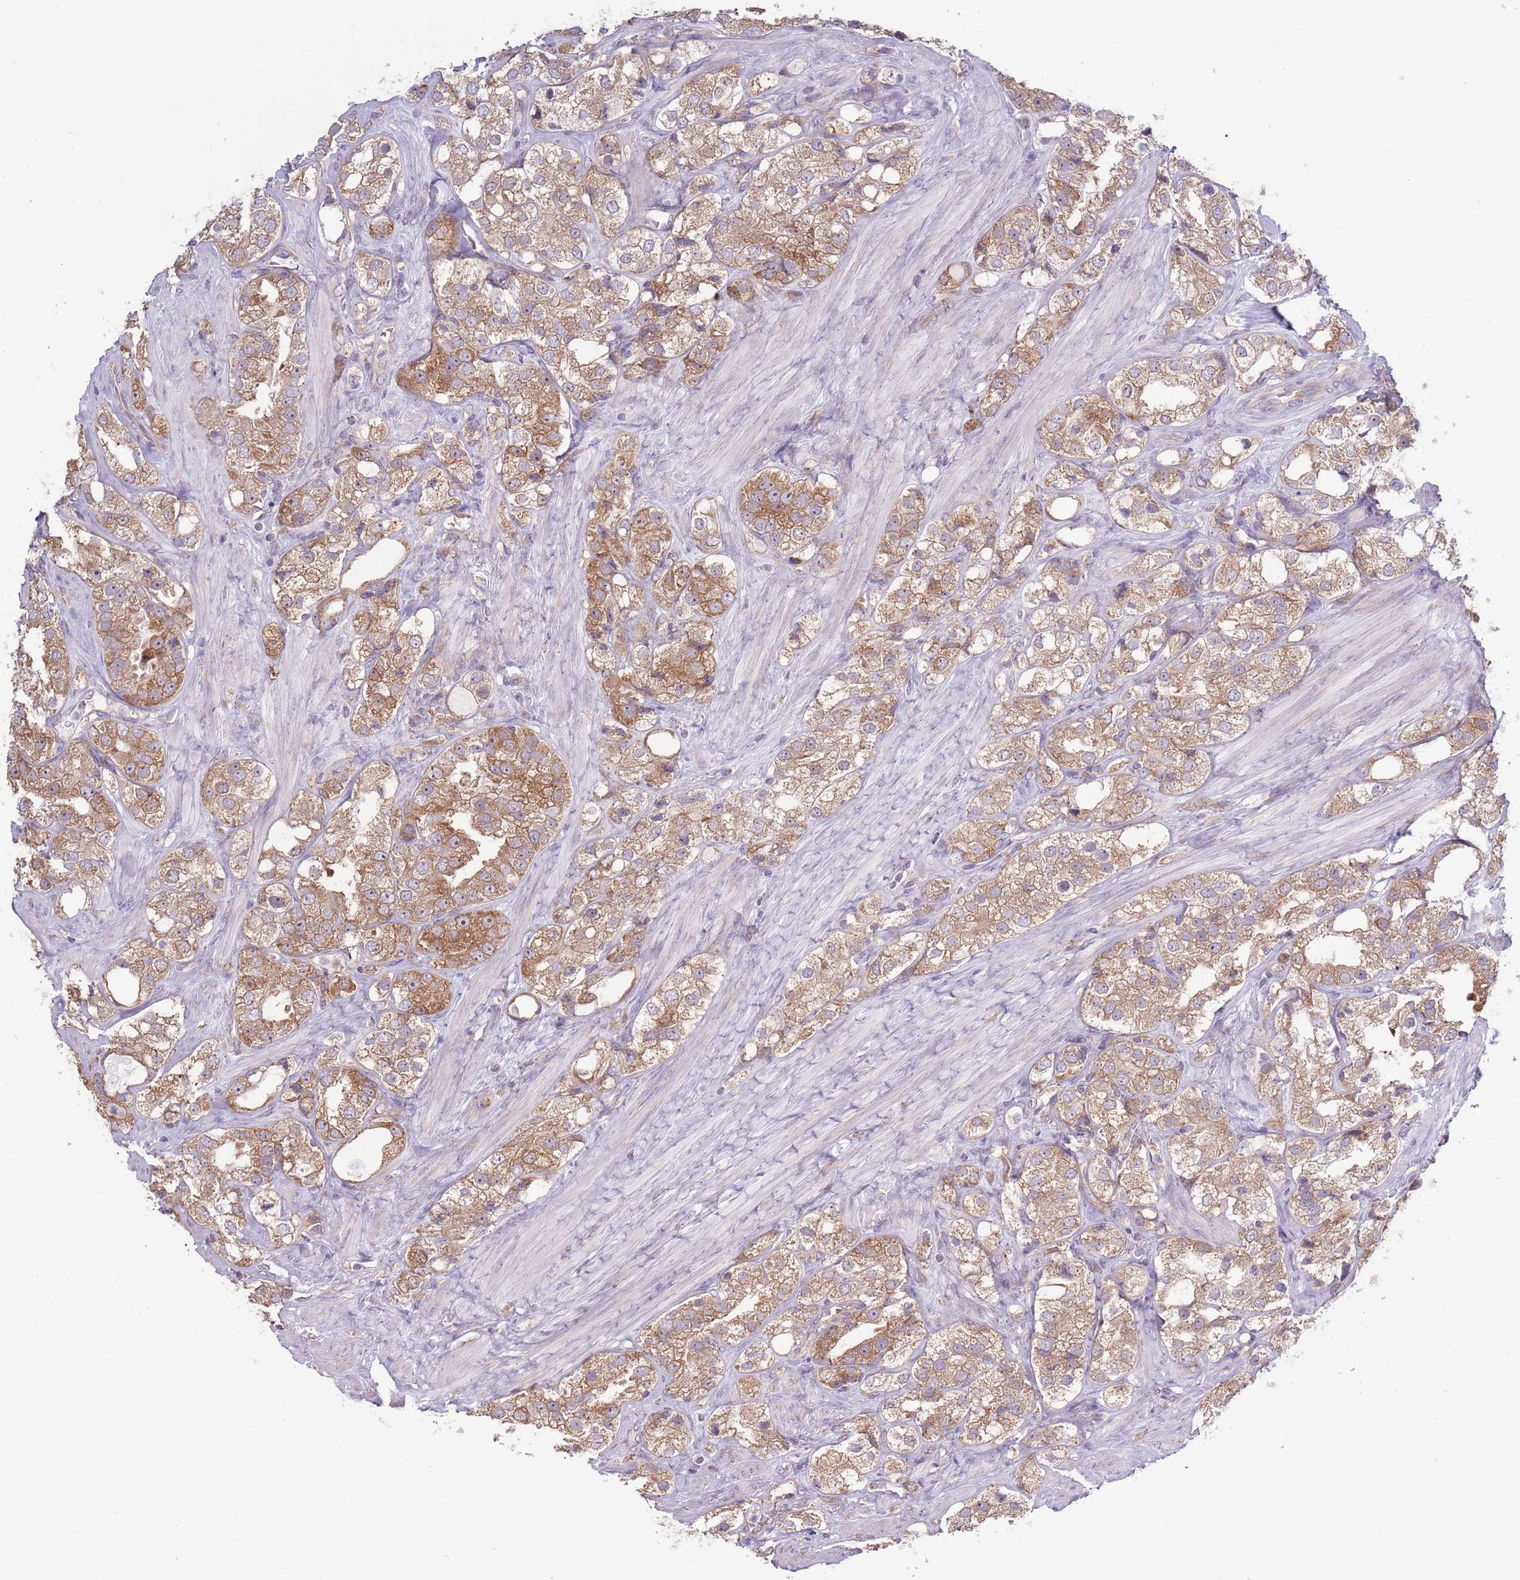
{"staining": {"intensity": "moderate", "quantity": ">75%", "location": "cytoplasmic/membranous"}, "tissue": "prostate cancer", "cell_type": "Tumor cells", "image_type": "cancer", "snomed": [{"axis": "morphology", "description": "Adenocarcinoma, NOS"}, {"axis": "topography", "description": "Prostate"}], "caption": "This histopathology image displays prostate cancer stained with immunohistochemistry (IHC) to label a protein in brown. The cytoplasmic/membranous of tumor cells show moderate positivity for the protein. Nuclei are counter-stained blue.", "gene": "RPL17-C18orf32", "patient": {"sex": "male", "age": 79}}